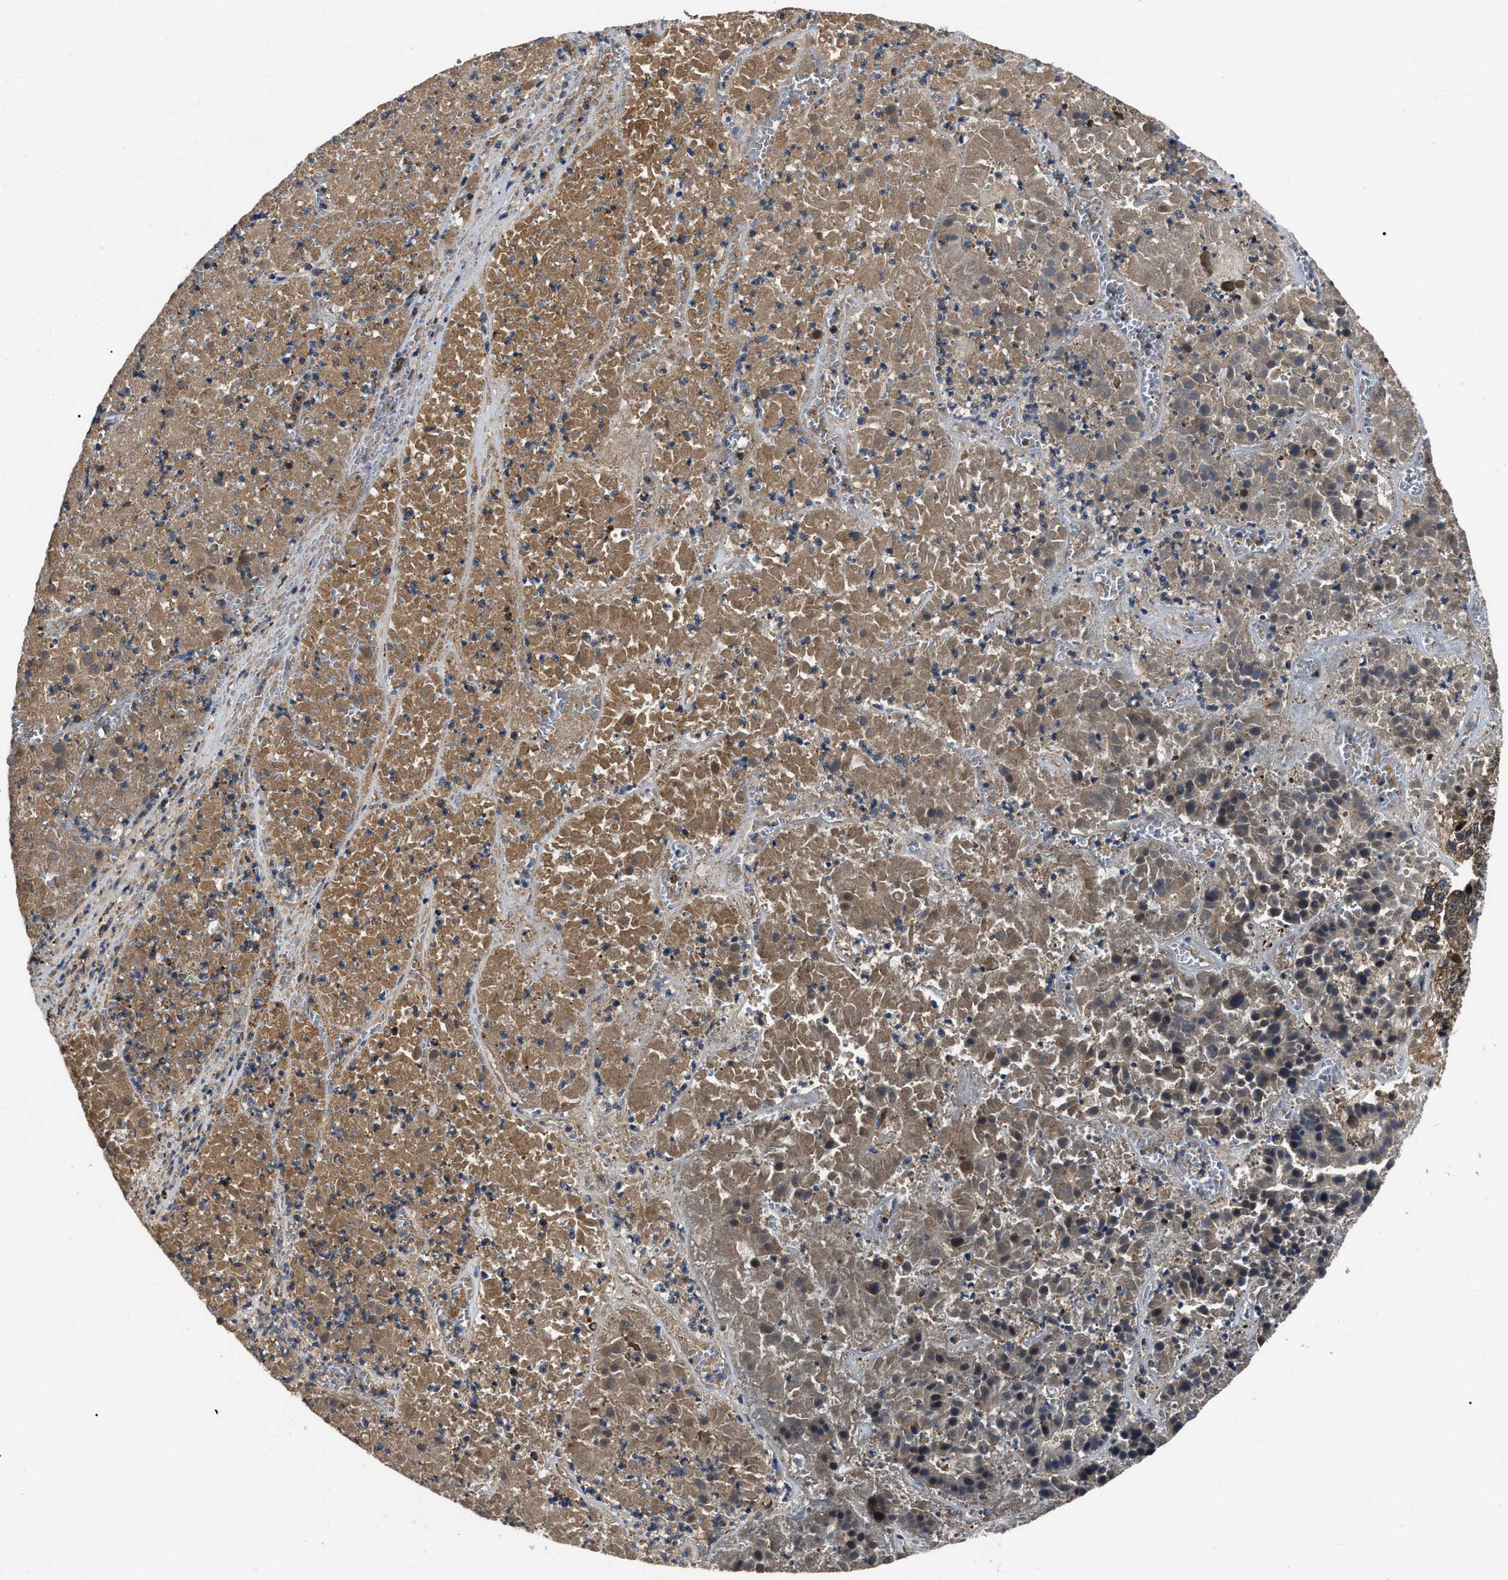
{"staining": {"intensity": "weak", "quantity": "25%-75%", "location": "cytoplasmic/membranous"}, "tissue": "pancreatic cancer", "cell_type": "Tumor cells", "image_type": "cancer", "snomed": [{"axis": "morphology", "description": "Adenocarcinoma, NOS"}, {"axis": "topography", "description": "Pancreas"}], "caption": "A photomicrograph of human pancreatic adenocarcinoma stained for a protein exhibits weak cytoplasmic/membranous brown staining in tumor cells.", "gene": "PPWD1", "patient": {"sex": "male", "age": 50}}